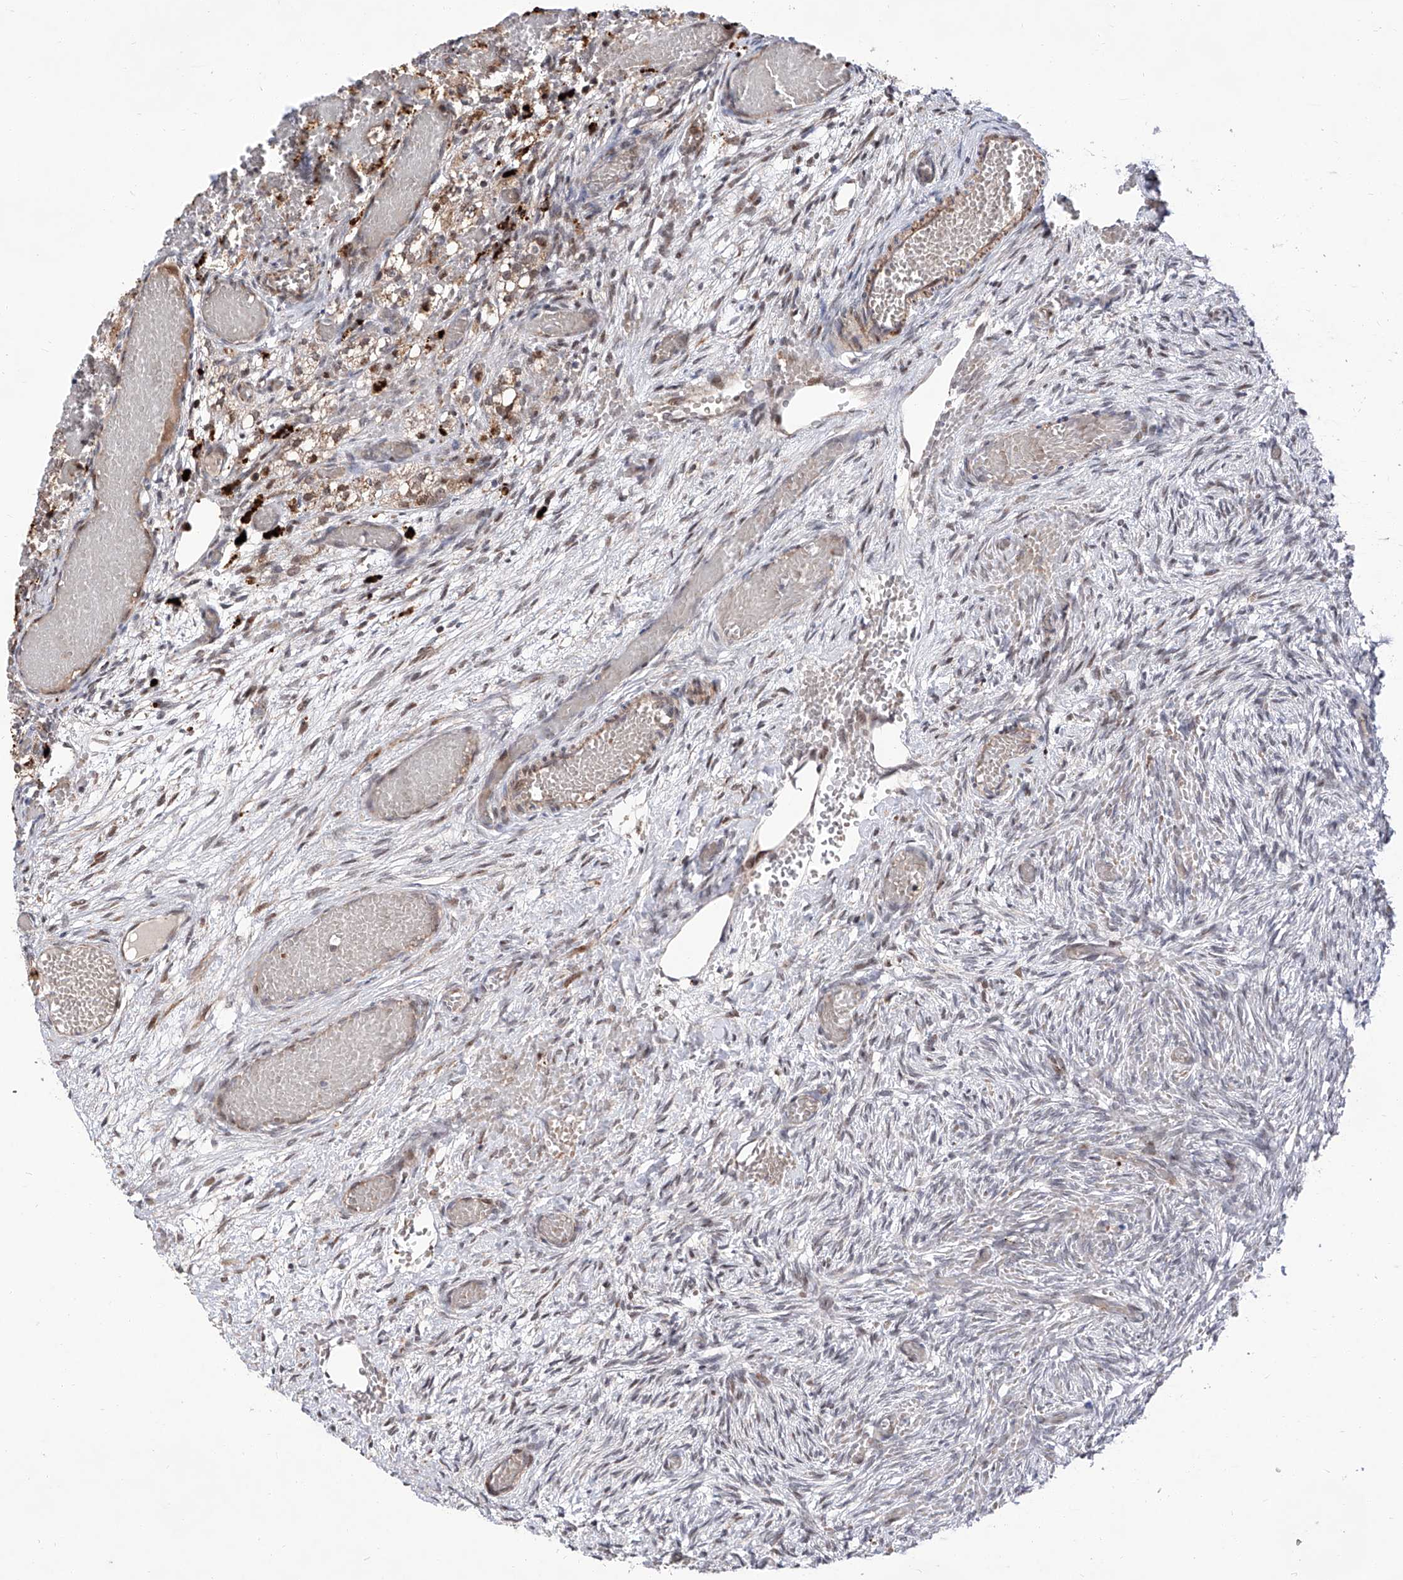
{"staining": {"intensity": "weak", "quantity": "<25%", "location": "cytoplasmic/membranous"}, "tissue": "ovary", "cell_type": "Ovarian stroma cells", "image_type": "normal", "snomed": [{"axis": "morphology", "description": "Adenocarcinoma, NOS"}, {"axis": "topography", "description": "Endometrium"}], "caption": "This is an IHC image of benign human ovary. There is no positivity in ovarian stroma cells.", "gene": "FARP2", "patient": {"sex": "female", "age": 32}}